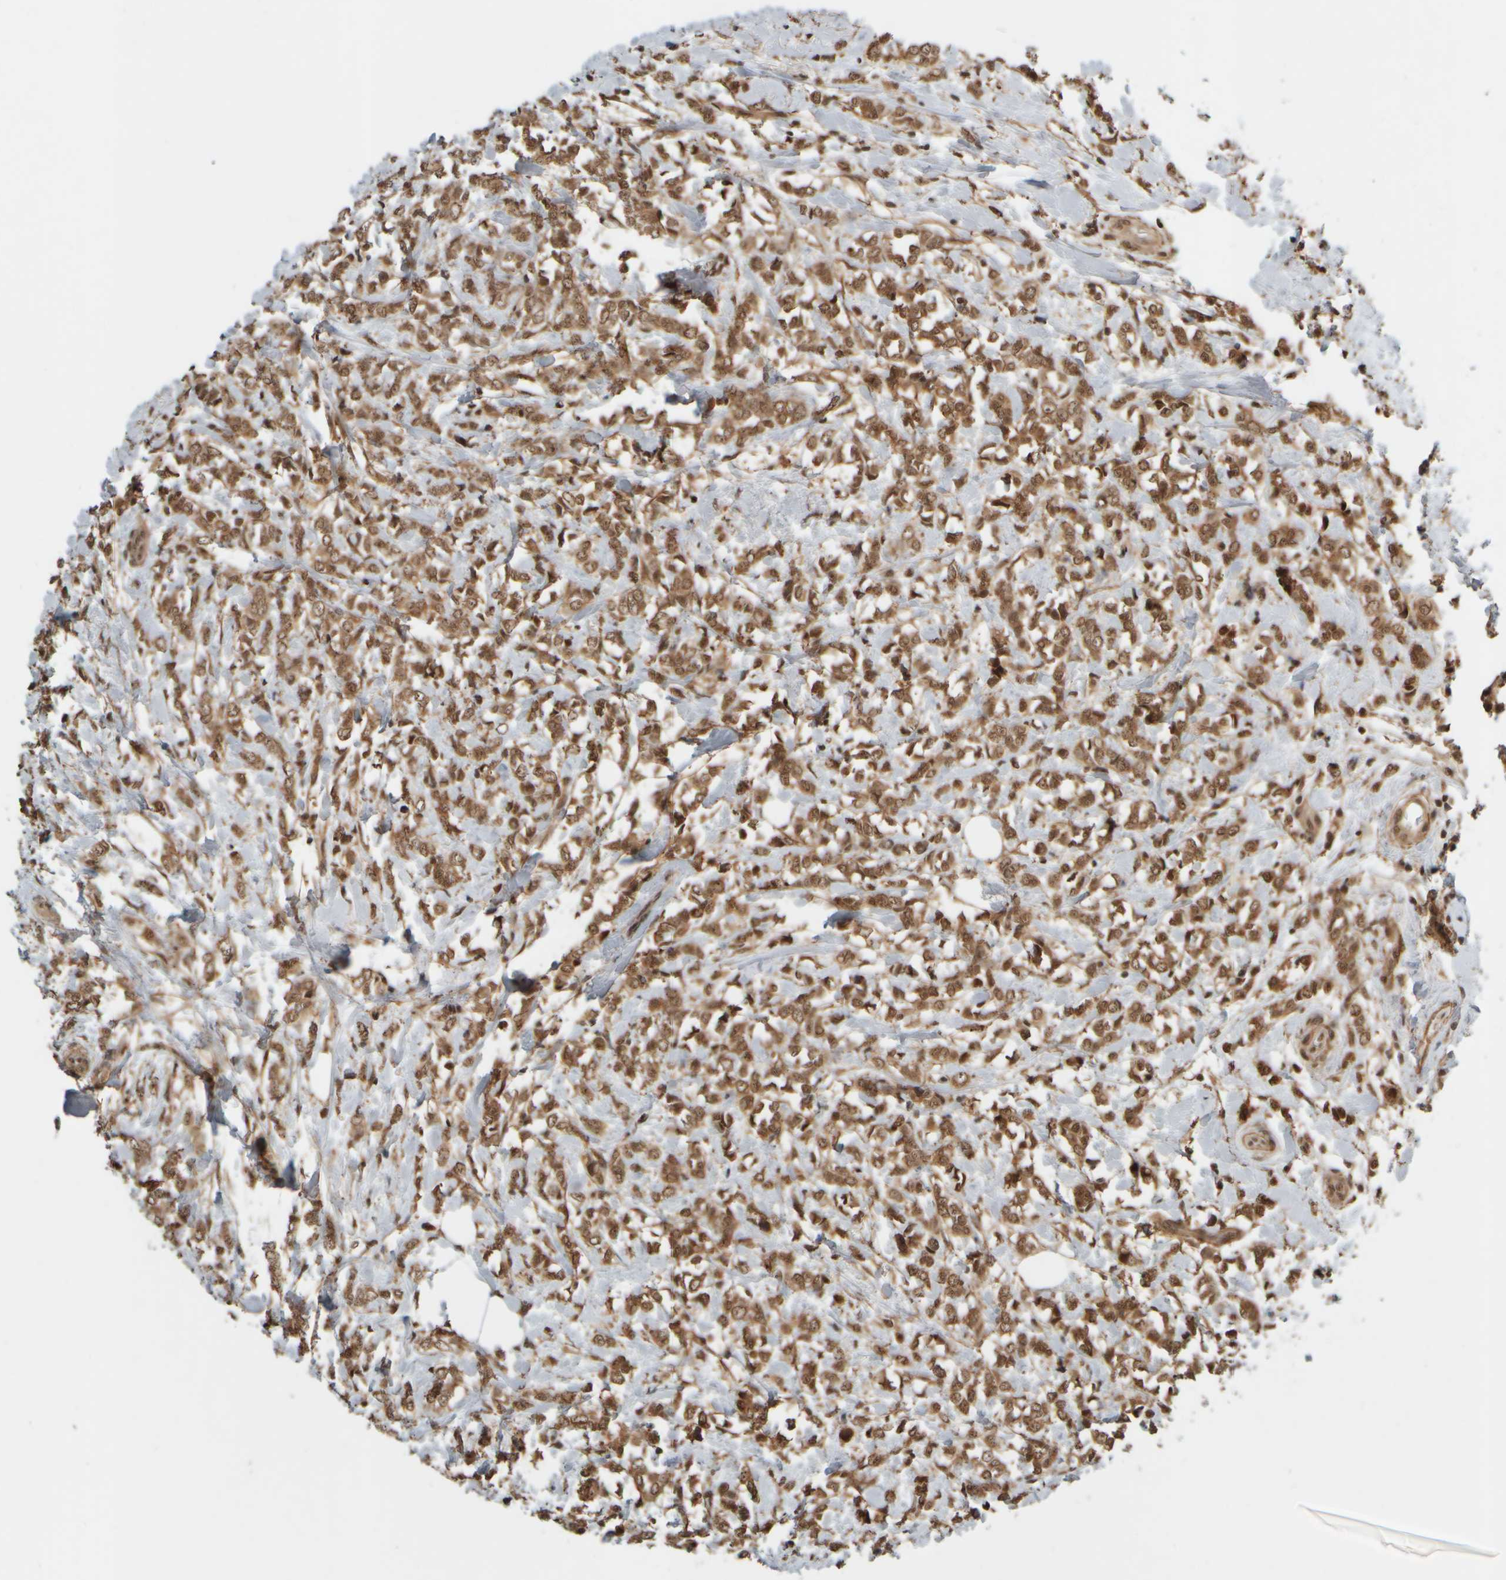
{"staining": {"intensity": "moderate", "quantity": ">75%", "location": "cytoplasmic/membranous"}, "tissue": "breast cancer", "cell_type": "Tumor cells", "image_type": "cancer", "snomed": [{"axis": "morphology", "description": "Normal tissue, NOS"}, {"axis": "morphology", "description": "Lobular carcinoma"}, {"axis": "topography", "description": "Breast"}], "caption": "Human breast lobular carcinoma stained with a brown dye shows moderate cytoplasmic/membranous positive staining in about >75% of tumor cells.", "gene": "SYNRG", "patient": {"sex": "female", "age": 47}}